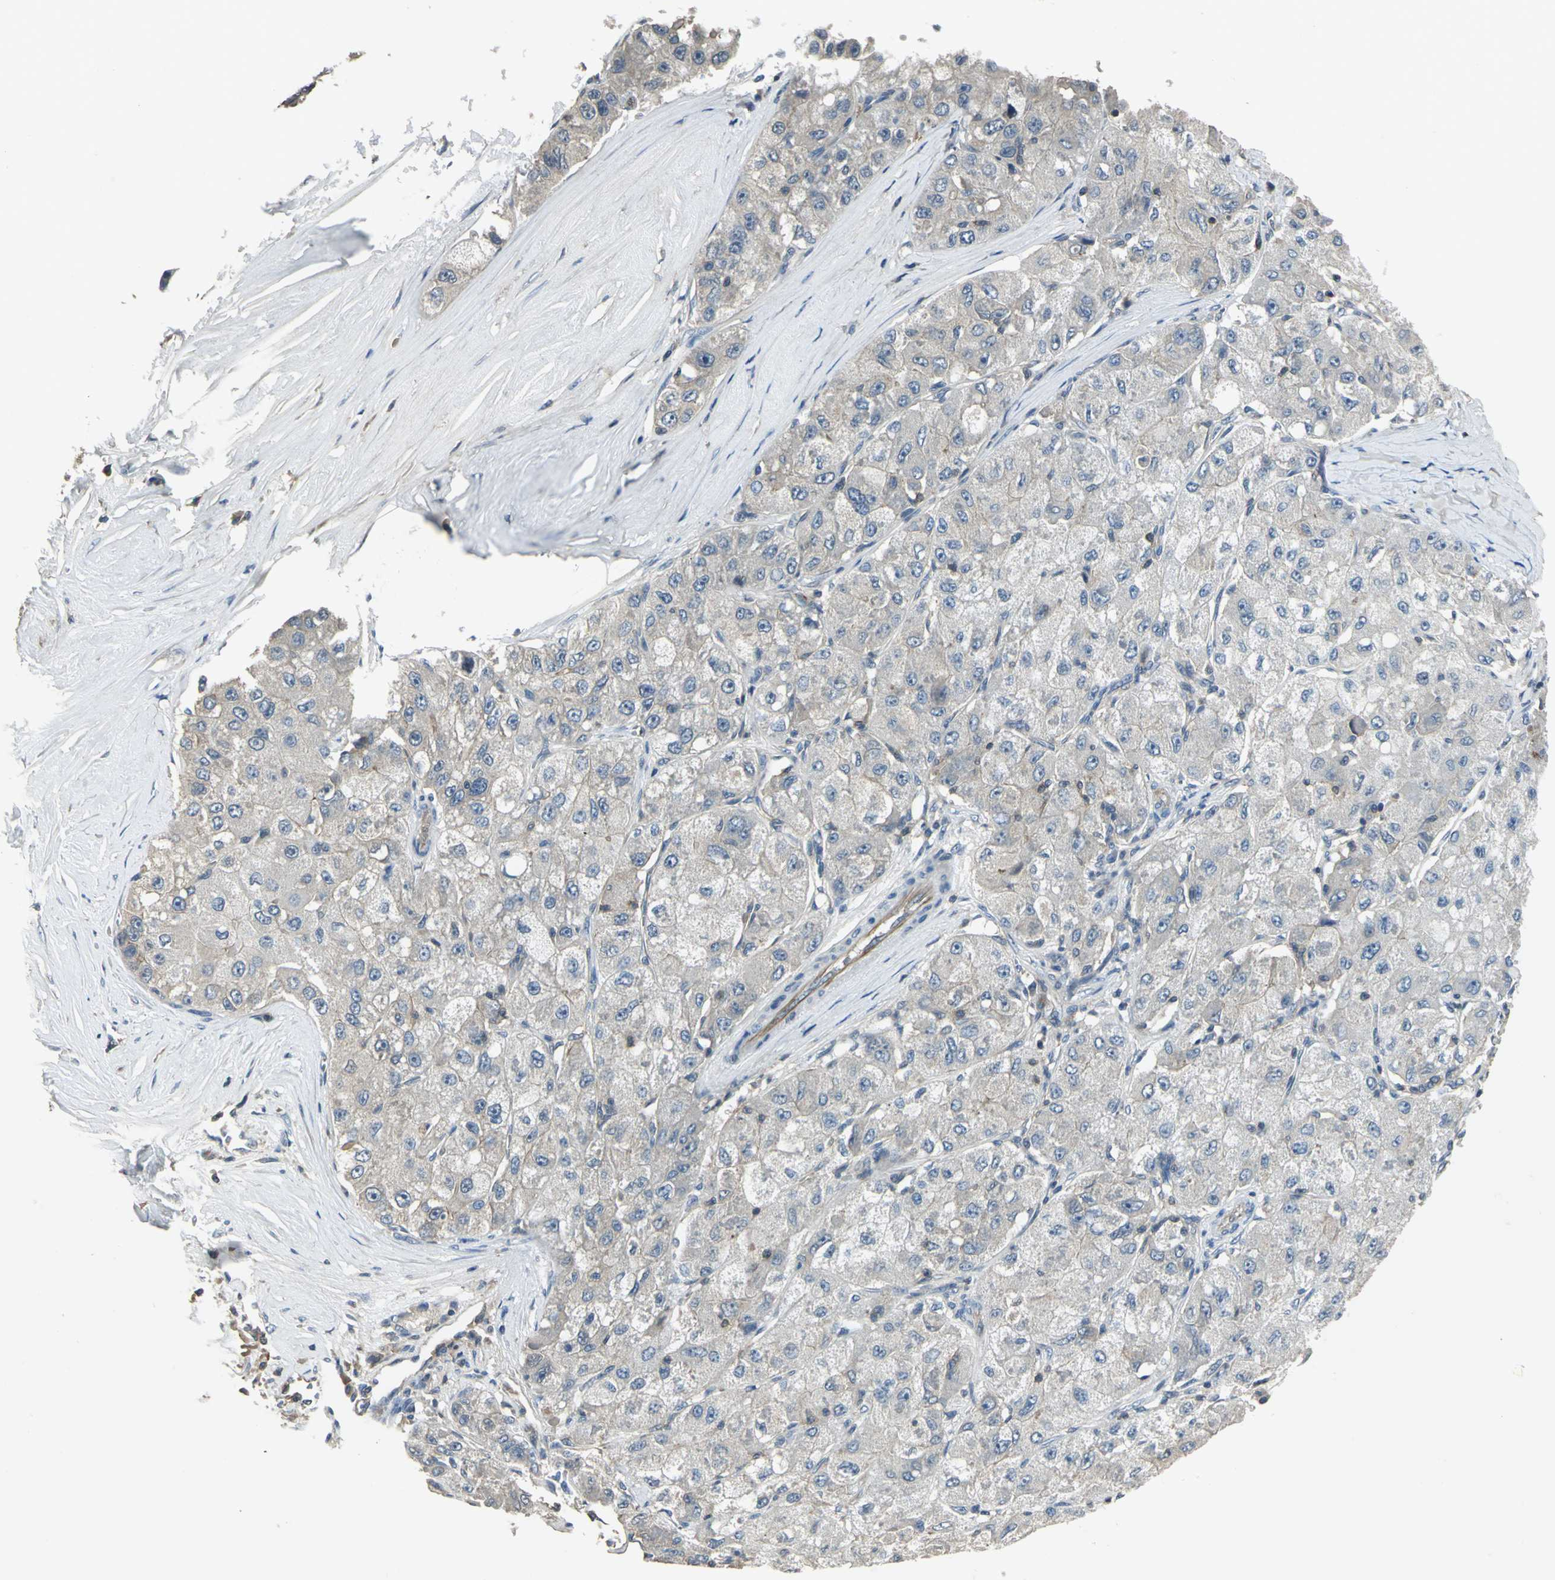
{"staining": {"intensity": "negative", "quantity": "none", "location": "none"}, "tissue": "liver cancer", "cell_type": "Tumor cells", "image_type": "cancer", "snomed": [{"axis": "morphology", "description": "Carcinoma, Hepatocellular, NOS"}, {"axis": "topography", "description": "Liver"}], "caption": "High power microscopy histopathology image of an immunohistochemistry image of liver hepatocellular carcinoma, revealing no significant positivity in tumor cells.", "gene": "RAPGEF1", "patient": {"sex": "male", "age": 80}}